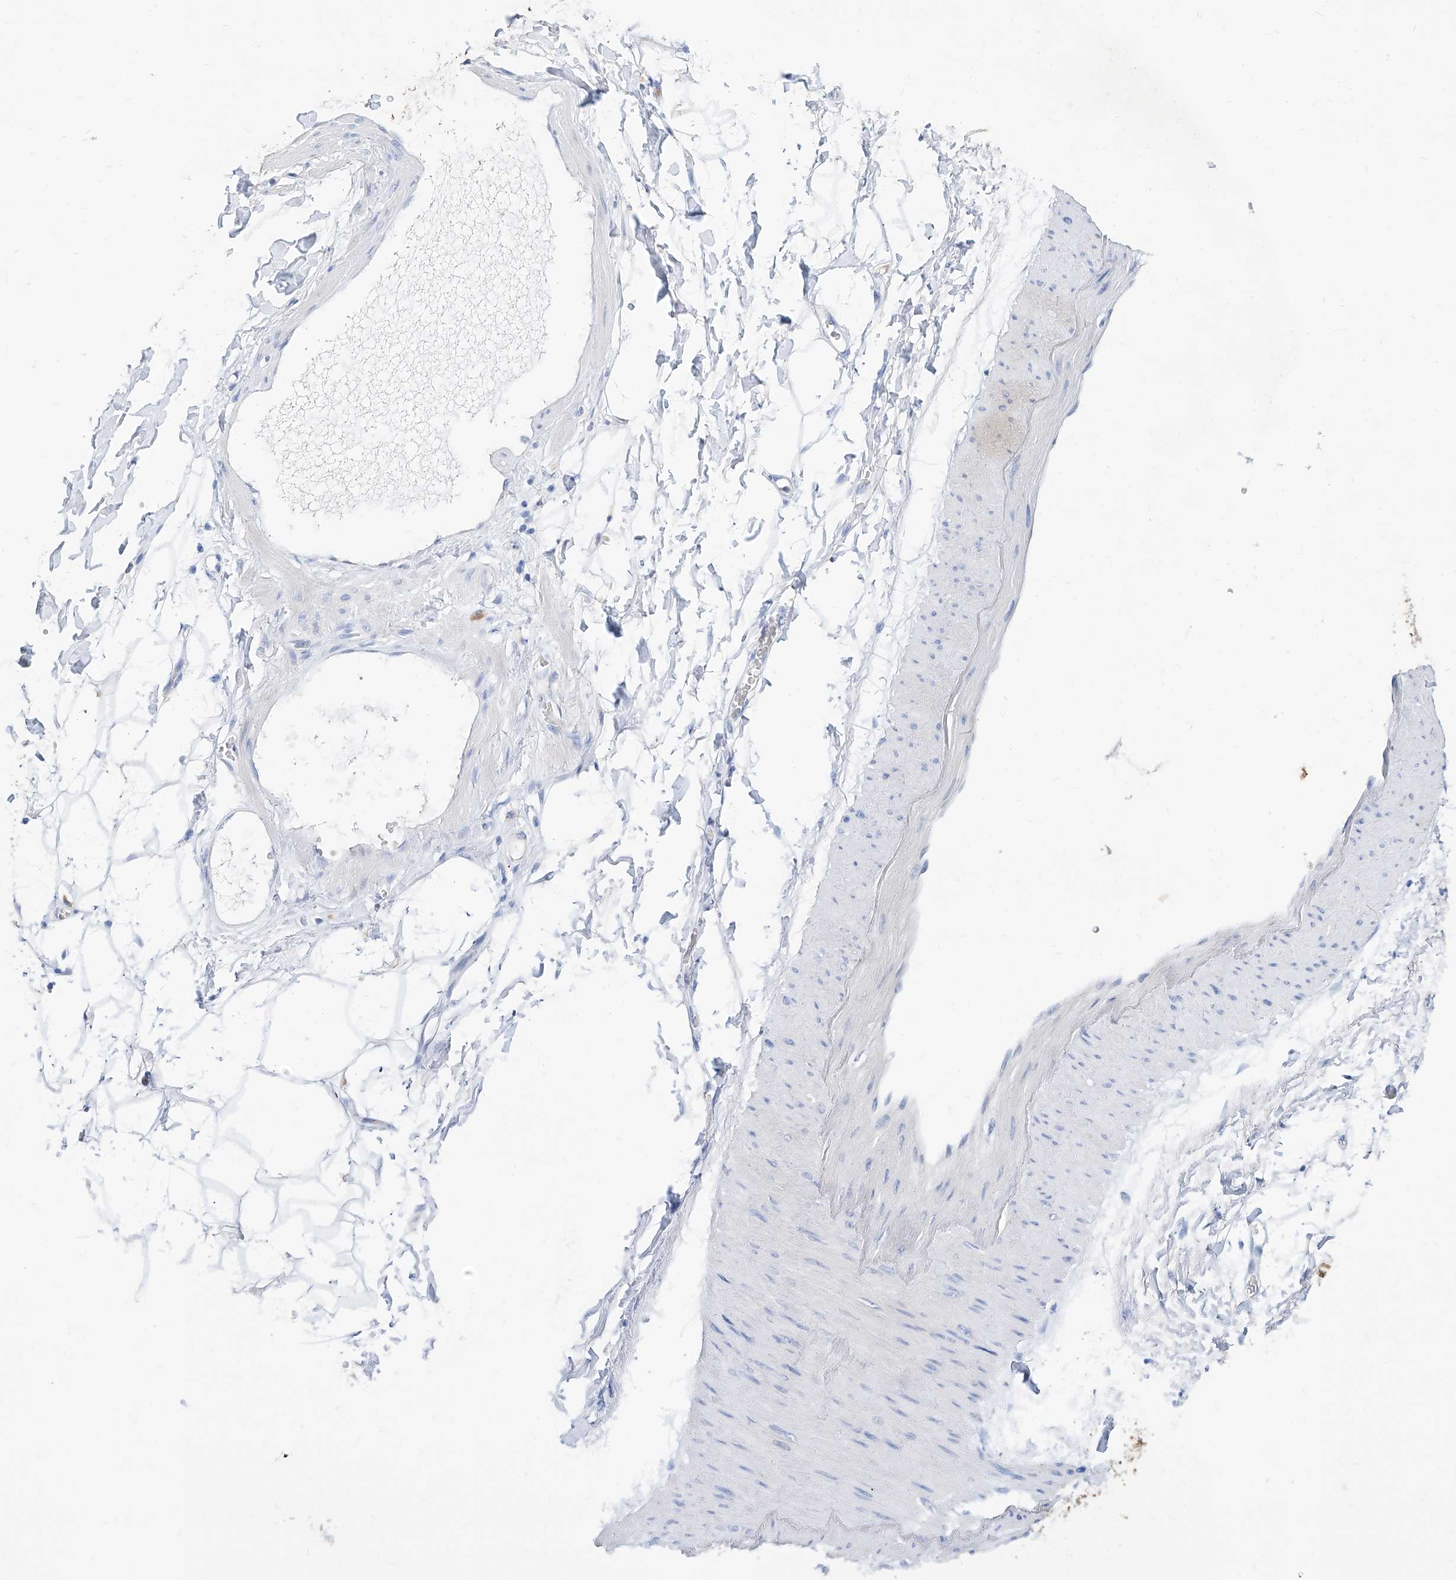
{"staining": {"intensity": "negative", "quantity": "none", "location": "none"}, "tissue": "adipose tissue", "cell_type": "Adipocytes", "image_type": "normal", "snomed": [{"axis": "morphology", "description": "Normal tissue, NOS"}, {"axis": "morphology", "description": "Adenocarcinoma, NOS"}, {"axis": "topography", "description": "Pancreas"}, {"axis": "topography", "description": "Peripheral nerve tissue"}], "caption": "The immunohistochemistry histopathology image has no significant expression in adipocytes of adipose tissue.", "gene": "SLC25A29", "patient": {"sex": "male", "age": 59}}